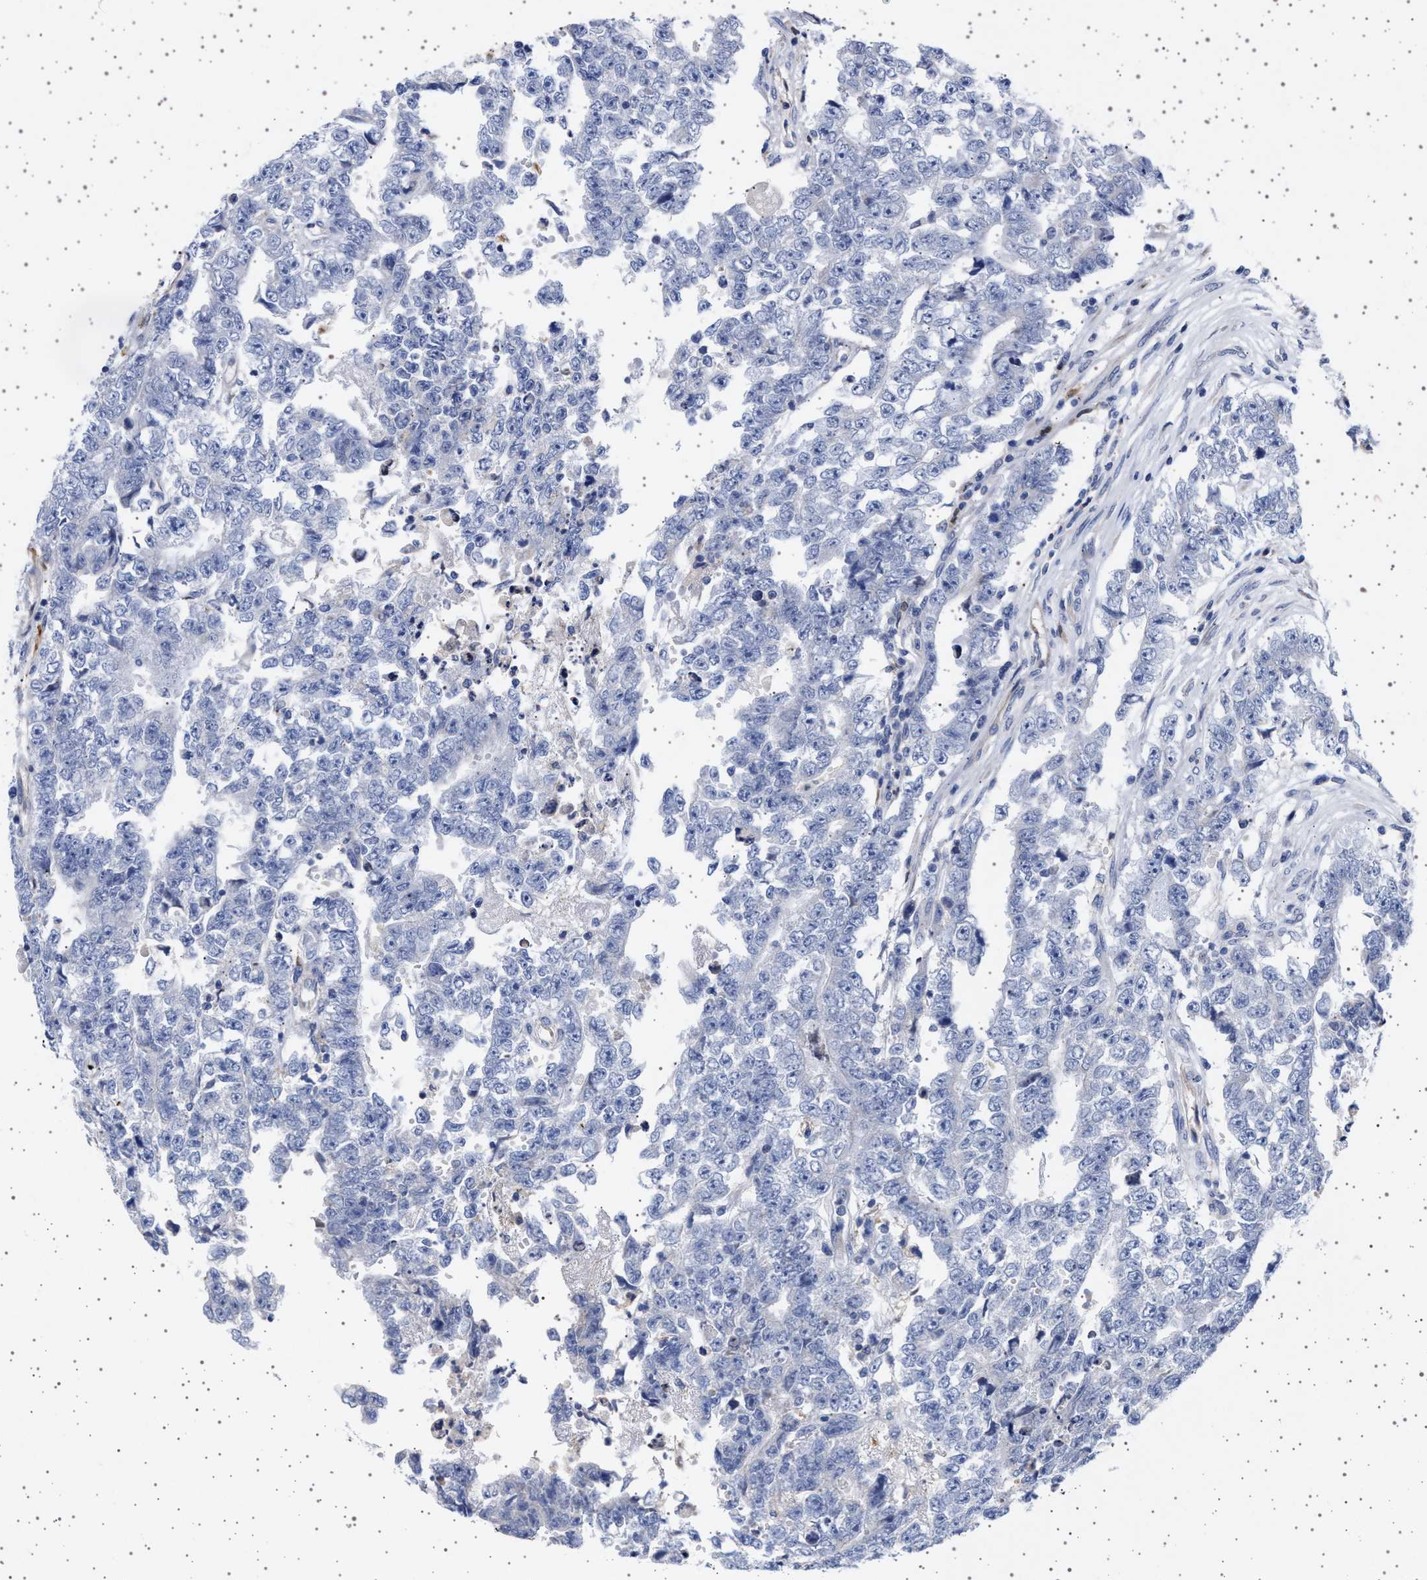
{"staining": {"intensity": "negative", "quantity": "none", "location": "none"}, "tissue": "testis cancer", "cell_type": "Tumor cells", "image_type": "cancer", "snomed": [{"axis": "morphology", "description": "Carcinoma, Embryonal, NOS"}, {"axis": "topography", "description": "Testis"}], "caption": "Micrograph shows no significant protein staining in tumor cells of testis embryonal carcinoma.", "gene": "TRMT10B", "patient": {"sex": "male", "age": 25}}